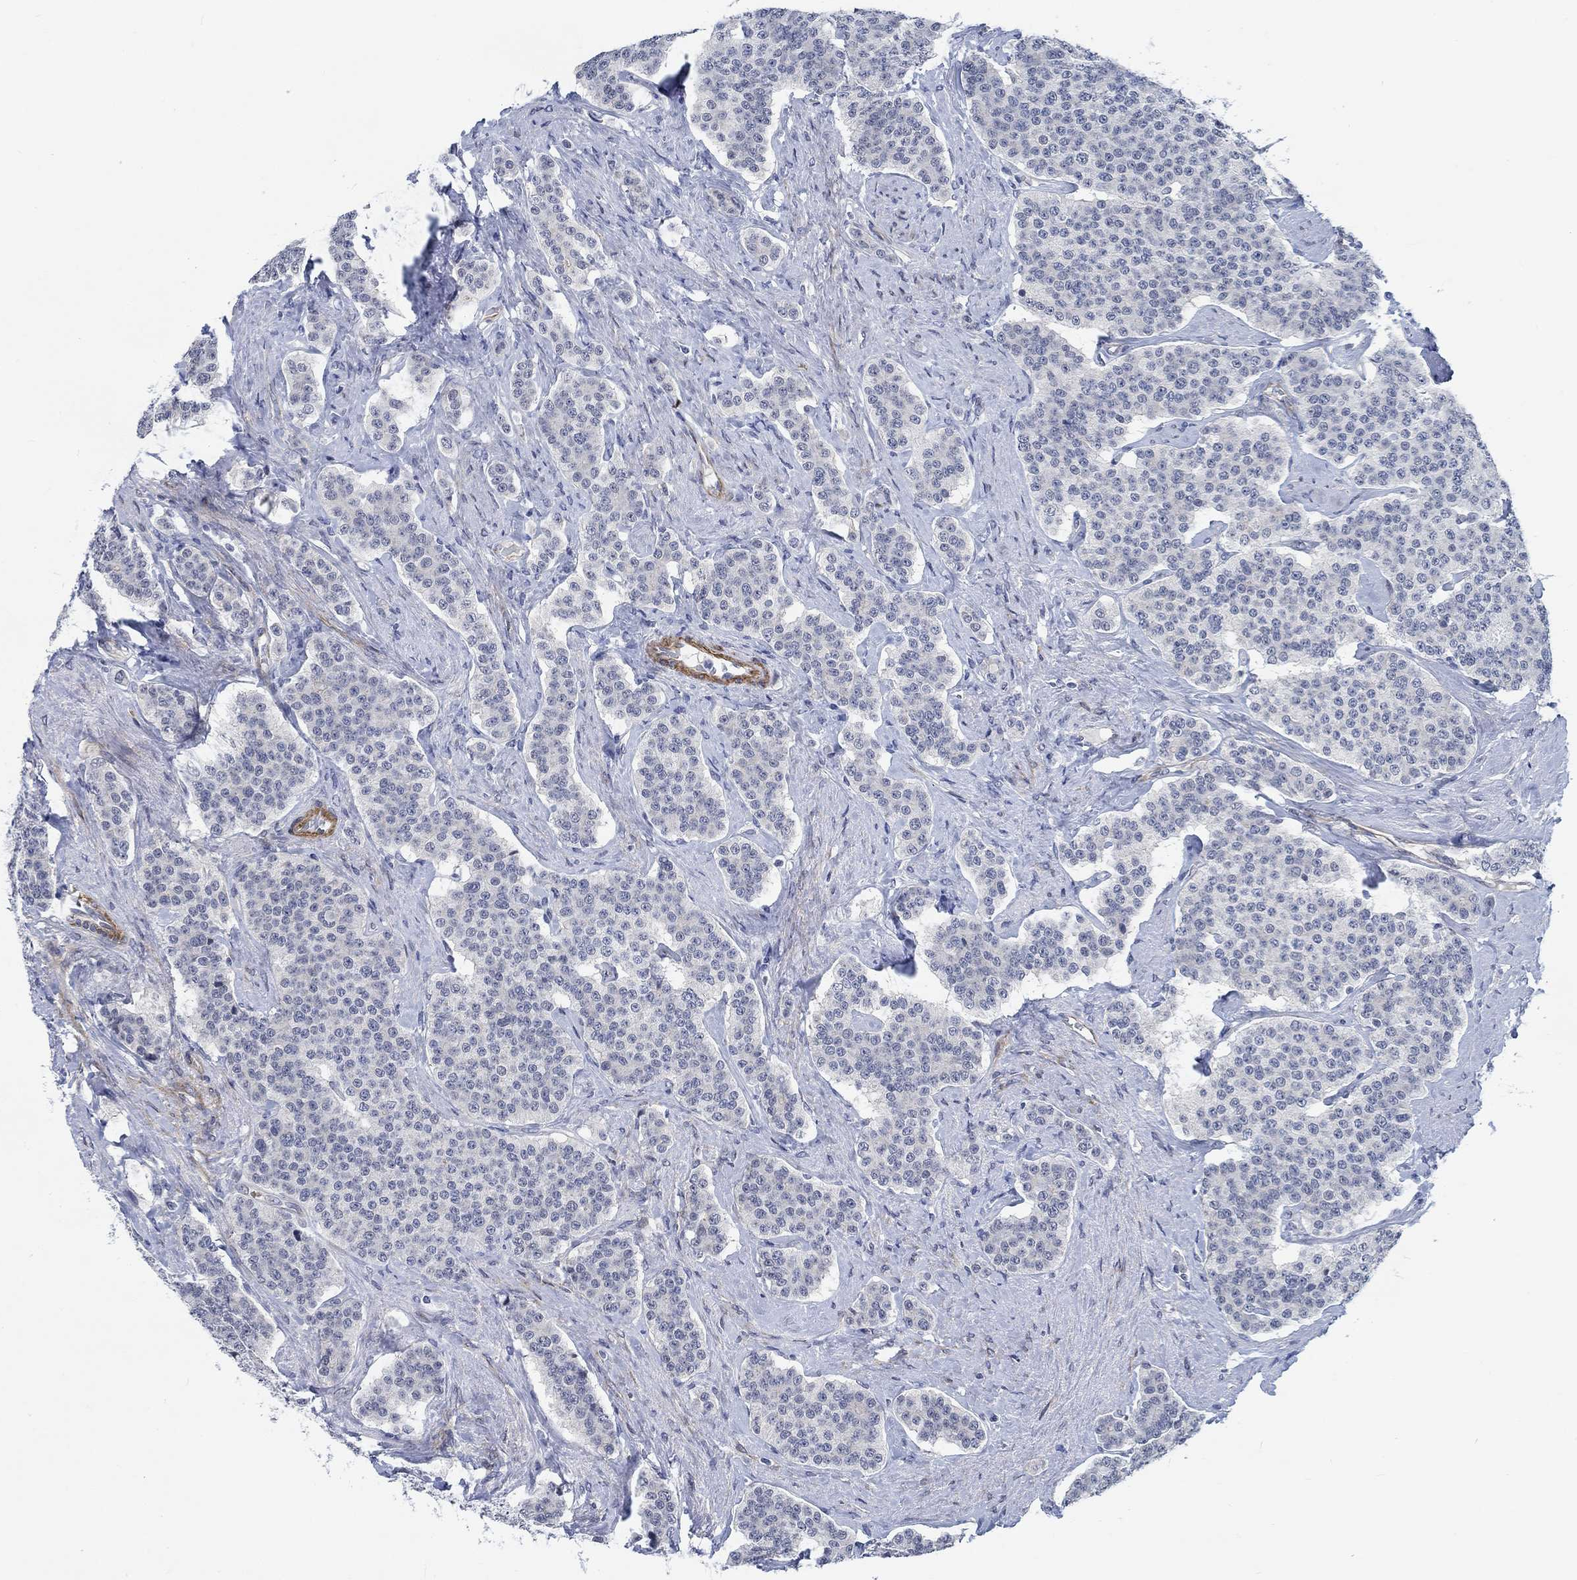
{"staining": {"intensity": "negative", "quantity": "none", "location": "none"}, "tissue": "carcinoid", "cell_type": "Tumor cells", "image_type": "cancer", "snomed": [{"axis": "morphology", "description": "Carcinoid, malignant, NOS"}, {"axis": "topography", "description": "Small intestine"}], "caption": "Tumor cells show no significant expression in carcinoid (malignant). Brightfield microscopy of immunohistochemistry stained with DAB (brown) and hematoxylin (blue), captured at high magnification.", "gene": "KCNH8", "patient": {"sex": "female", "age": 58}}